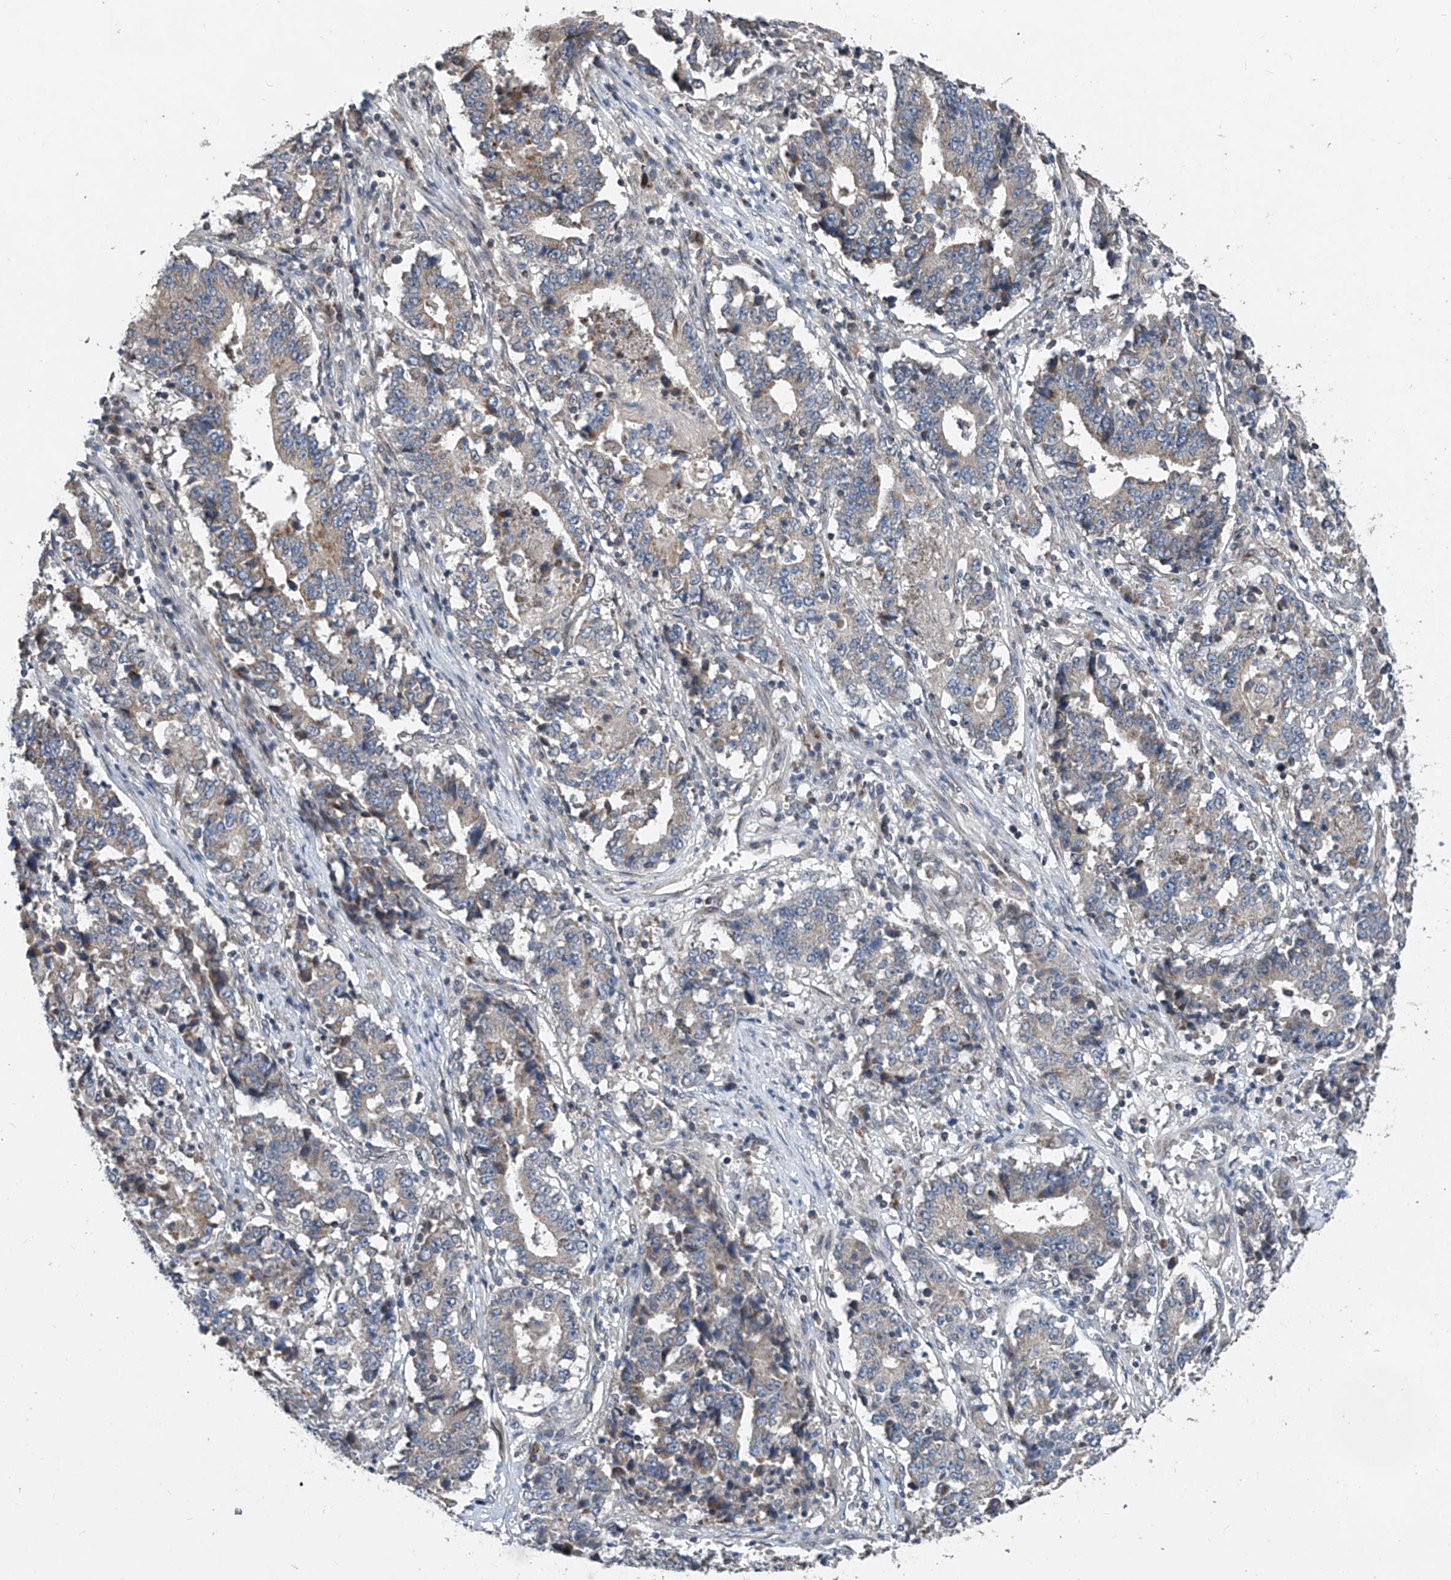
{"staining": {"intensity": "negative", "quantity": "none", "location": "none"}, "tissue": "stomach cancer", "cell_type": "Tumor cells", "image_type": "cancer", "snomed": [{"axis": "morphology", "description": "Adenocarcinoma, NOS"}, {"axis": "topography", "description": "Stomach"}], "caption": "Tumor cells show no significant protein expression in stomach cancer.", "gene": "BCKDHB", "patient": {"sex": "male", "age": 59}}